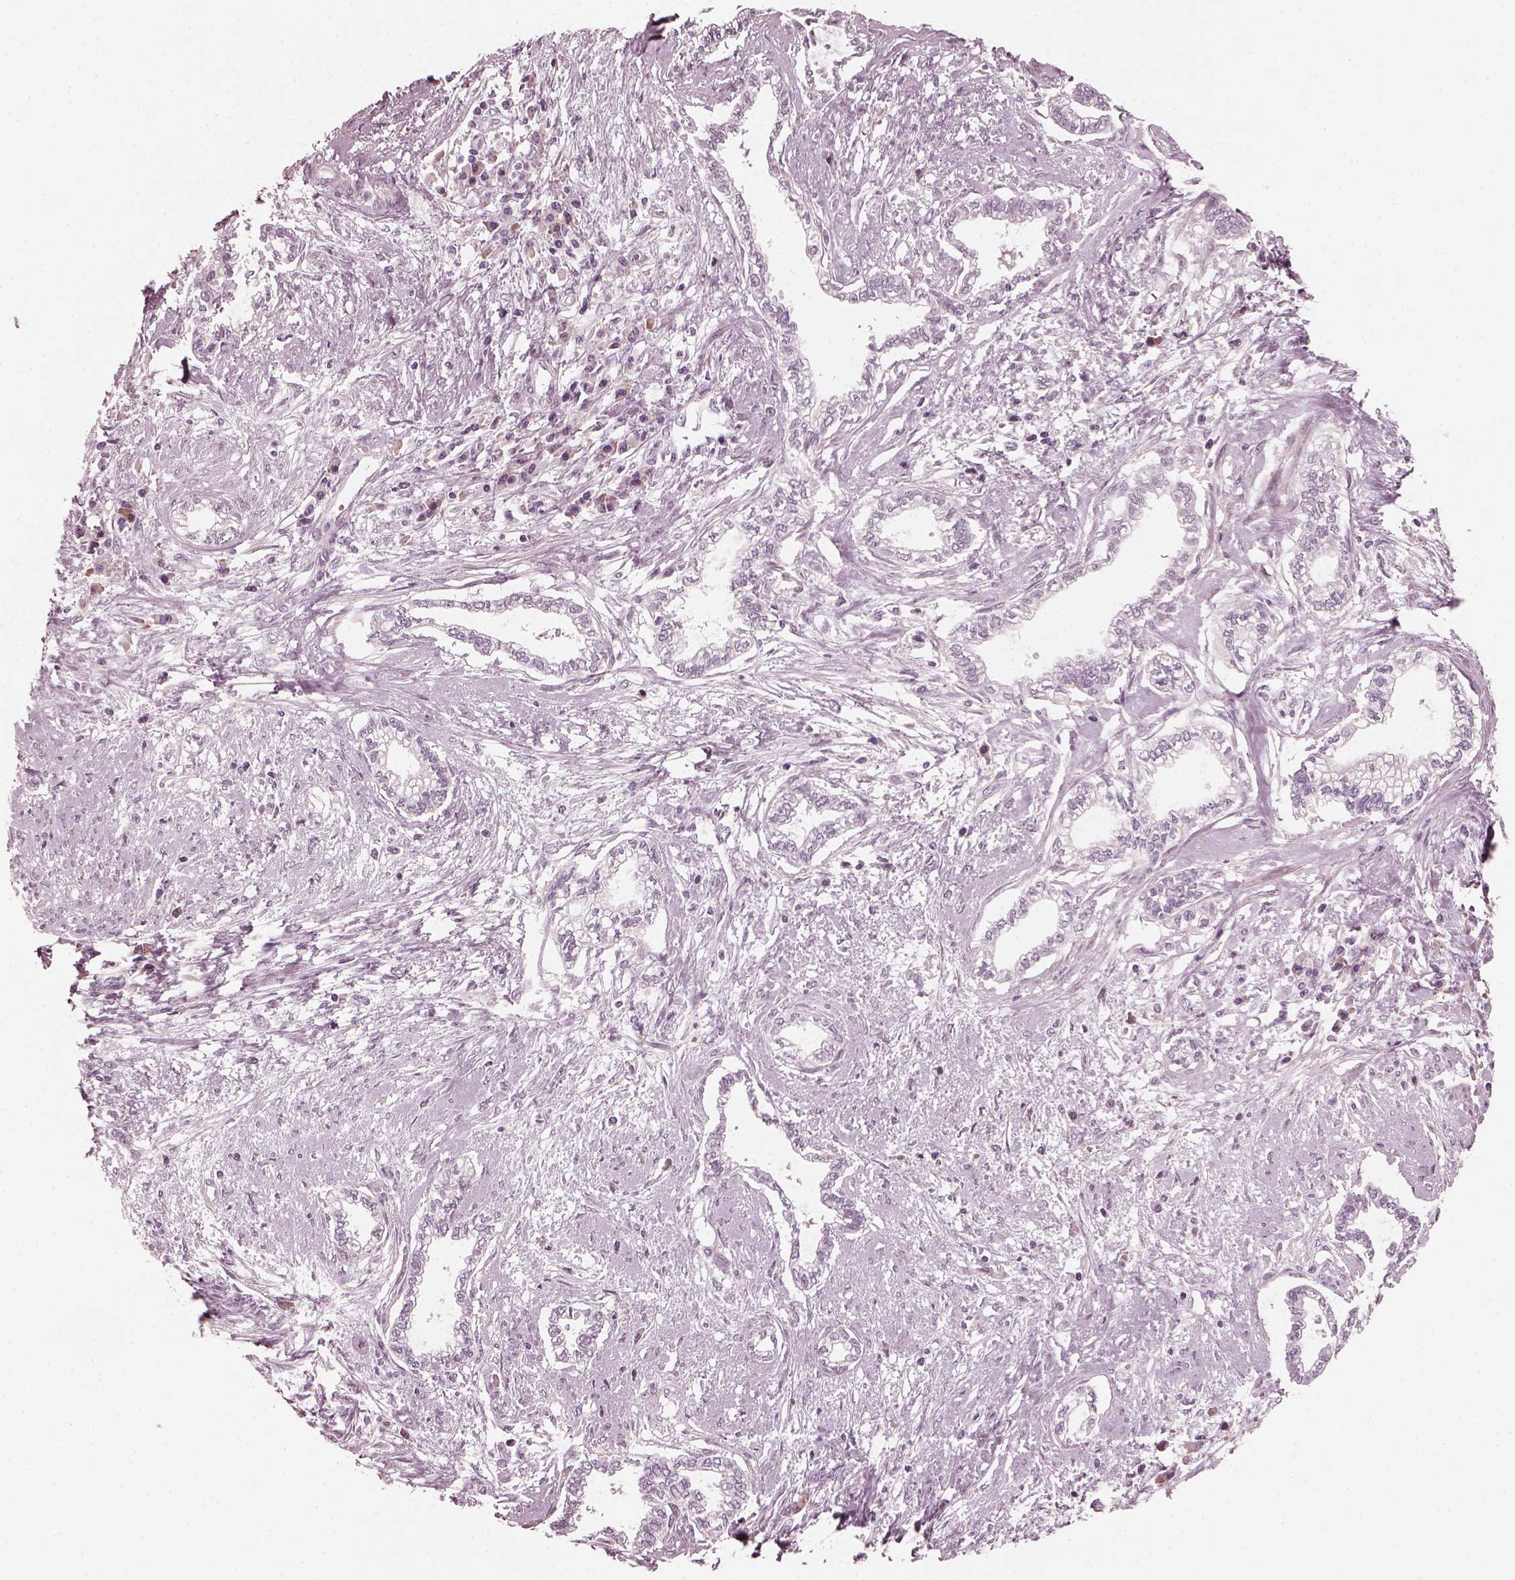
{"staining": {"intensity": "negative", "quantity": "none", "location": "none"}, "tissue": "cervical cancer", "cell_type": "Tumor cells", "image_type": "cancer", "snomed": [{"axis": "morphology", "description": "Adenocarcinoma, NOS"}, {"axis": "topography", "description": "Cervix"}], "caption": "Immunohistochemistry micrograph of cervical cancer (adenocarcinoma) stained for a protein (brown), which demonstrates no expression in tumor cells. Nuclei are stained in blue.", "gene": "OPTC", "patient": {"sex": "female", "age": 62}}